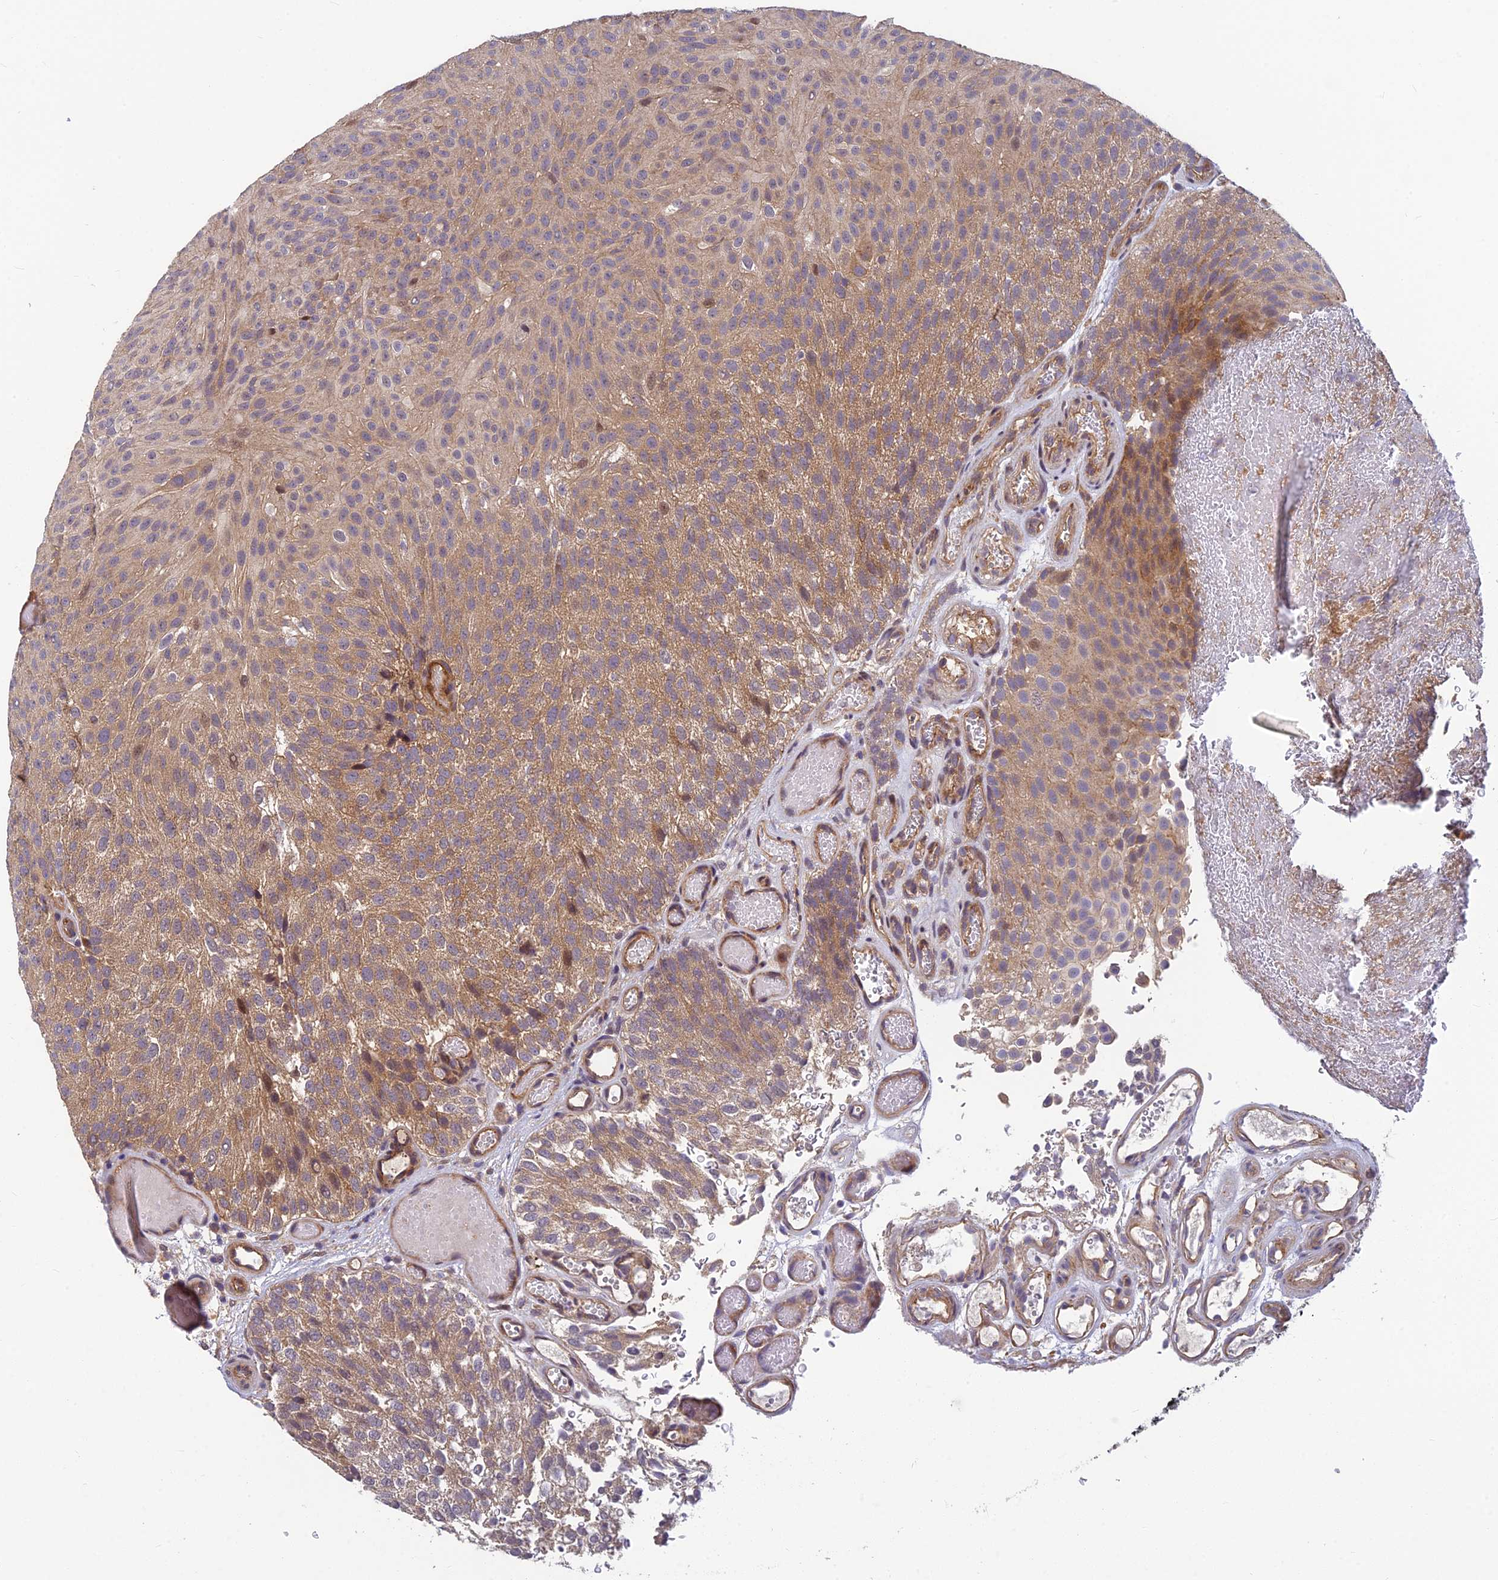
{"staining": {"intensity": "moderate", "quantity": ">75%", "location": "cytoplasmic/membranous"}, "tissue": "urothelial cancer", "cell_type": "Tumor cells", "image_type": "cancer", "snomed": [{"axis": "morphology", "description": "Urothelial carcinoma, Low grade"}, {"axis": "topography", "description": "Urinary bladder"}], "caption": "Moderate cytoplasmic/membranous positivity is seen in approximately >75% of tumor cells in urothelial cancer. The staining was performed using DAB (3,3'-diaminobenzidine), with brown indicating positive protein expression. Nuclei are stained blue with hematoxylin.", "gene": "PIKFYVE", "patient": {"sex": "male", "age": 78}}